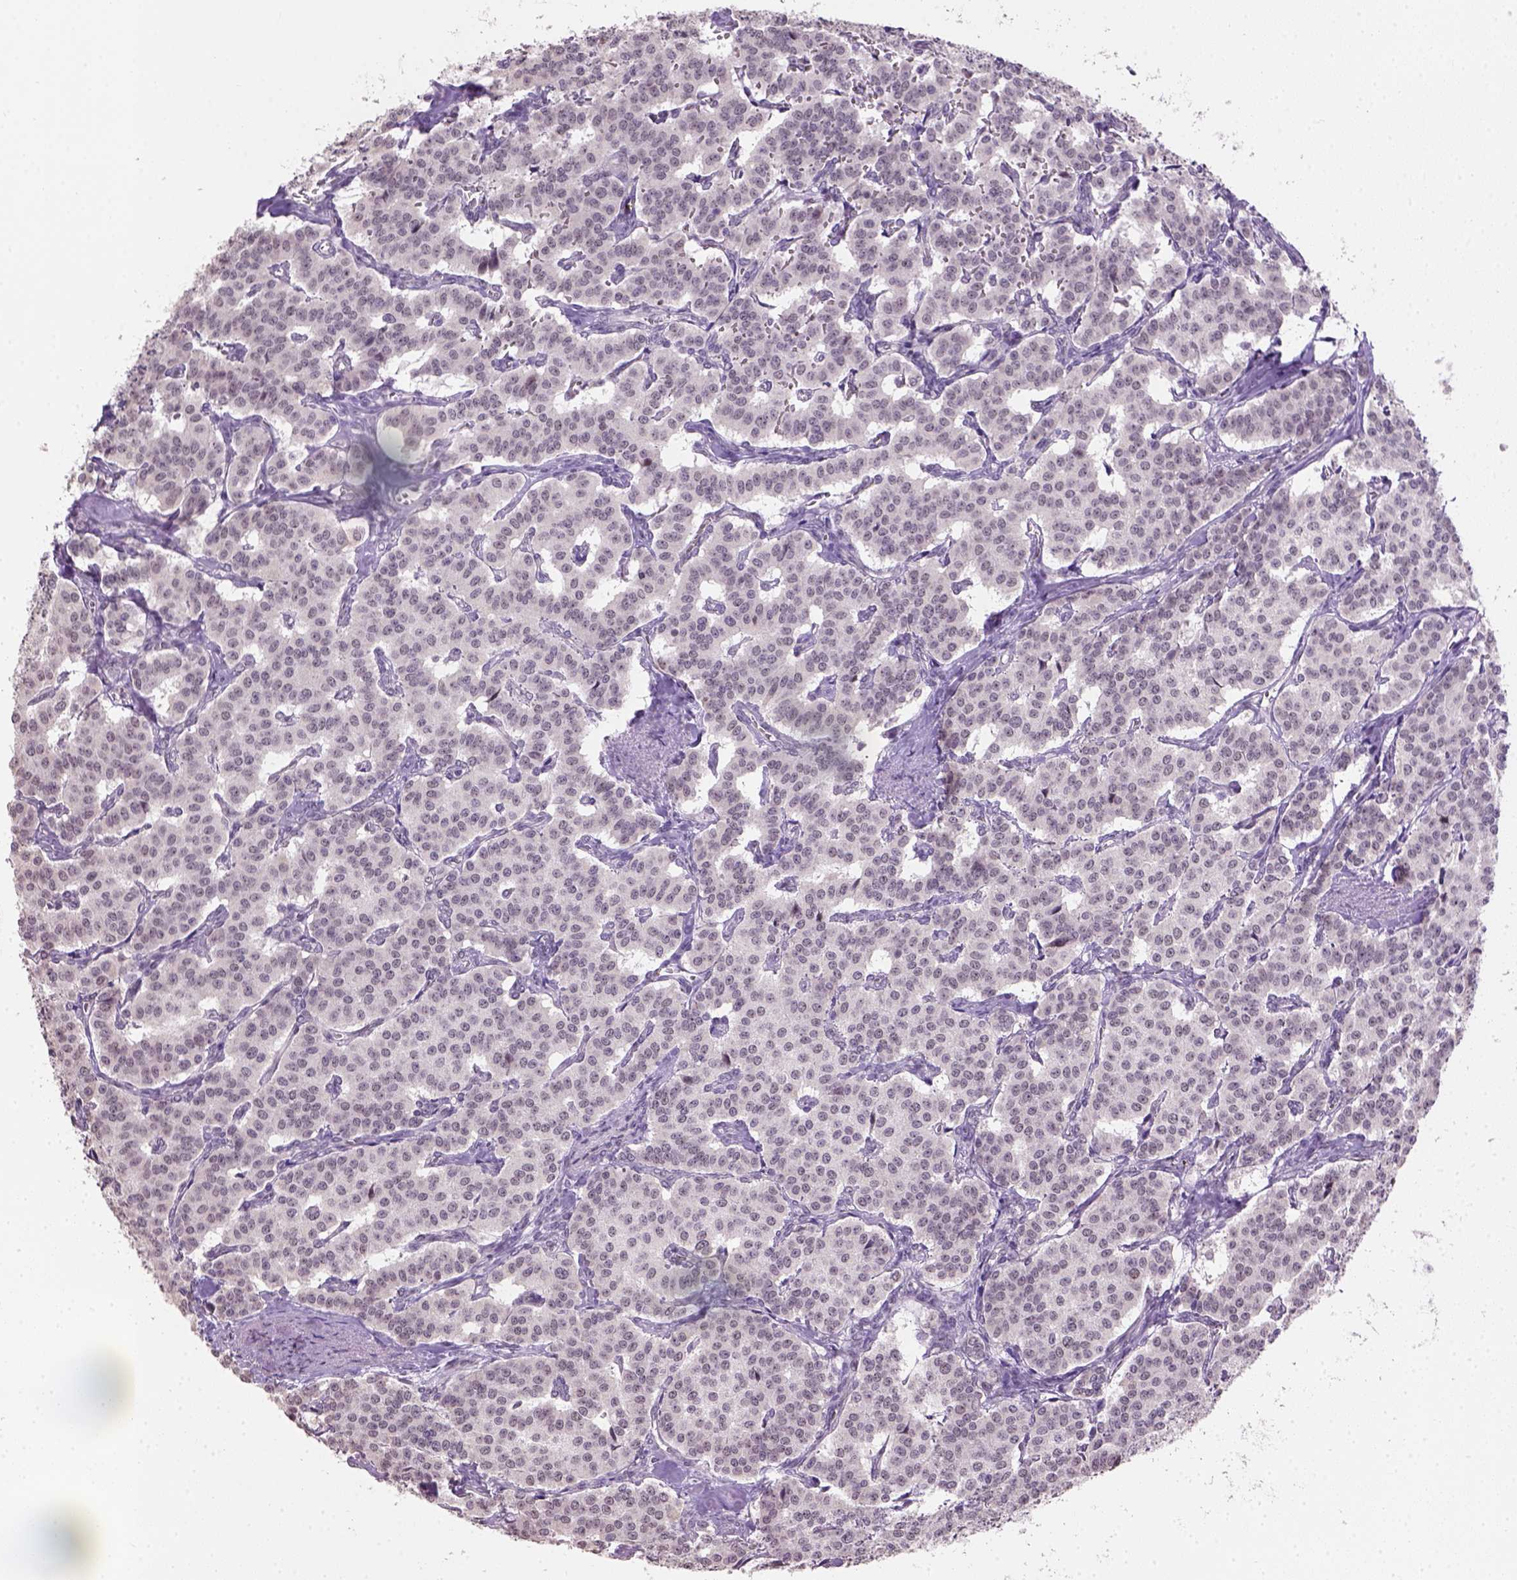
{"staining": {"intensity": "negative", "quantity": "none", "location": "none"}, "tissue": "carcinoid", "cell_type": "Tumor cells", "image_type": "cancer", "snomed": [{"axis": "morphology", "description": "Carcinoid, malignant, NOS"}, {"axis": "topography", "description": "Lung"}], "caption": "Image shows no significant protein positivity in tumor cells of malignant carcinoid.", "gene": "DDX50", "patient": {"sex": "female", "age": 46}}